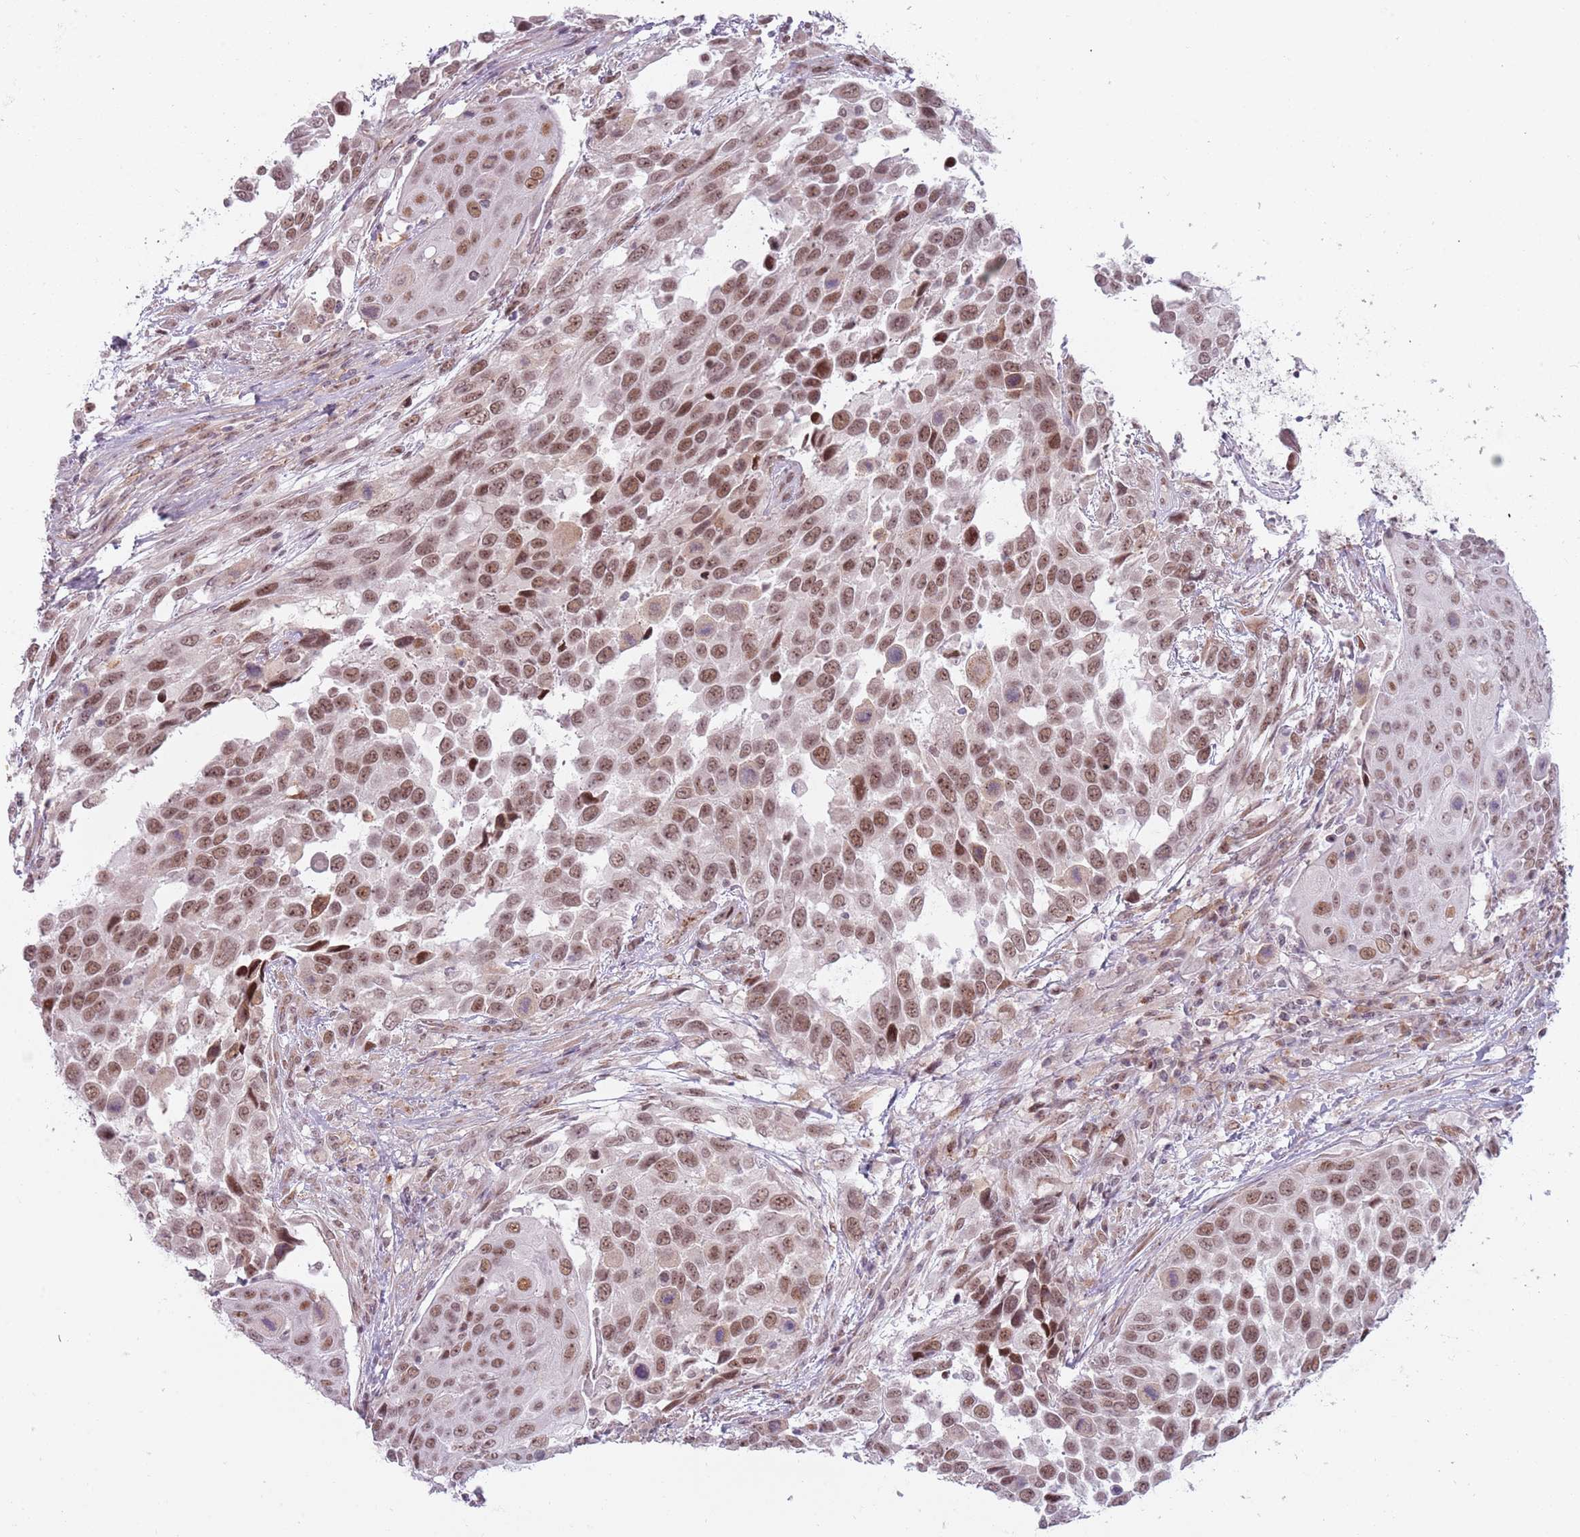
{"staining": {"intensity": "moderate", "quantity": ">75%", "location": "nuclear"}, "tissue": "urothelial cancer", "cell_type": "Tumor cells", "image_type": "cancer", "snomed": [{"axis": "morphology", "description": "Urothelial carcinoma, High grade"}, {"axis": "topography", "description": "Urinary bladder"}], "caption": "Immunohistochemistry (DAB) staining of human urothelial carcinoma (high-grade) reveals moderate nuclear protein positivity in about >75% of tumor cells. (DAB IHC with brightfield microscopy, high magnification).", "gene": "REXO4", "patient": {"sex": "female", "age": 70}}